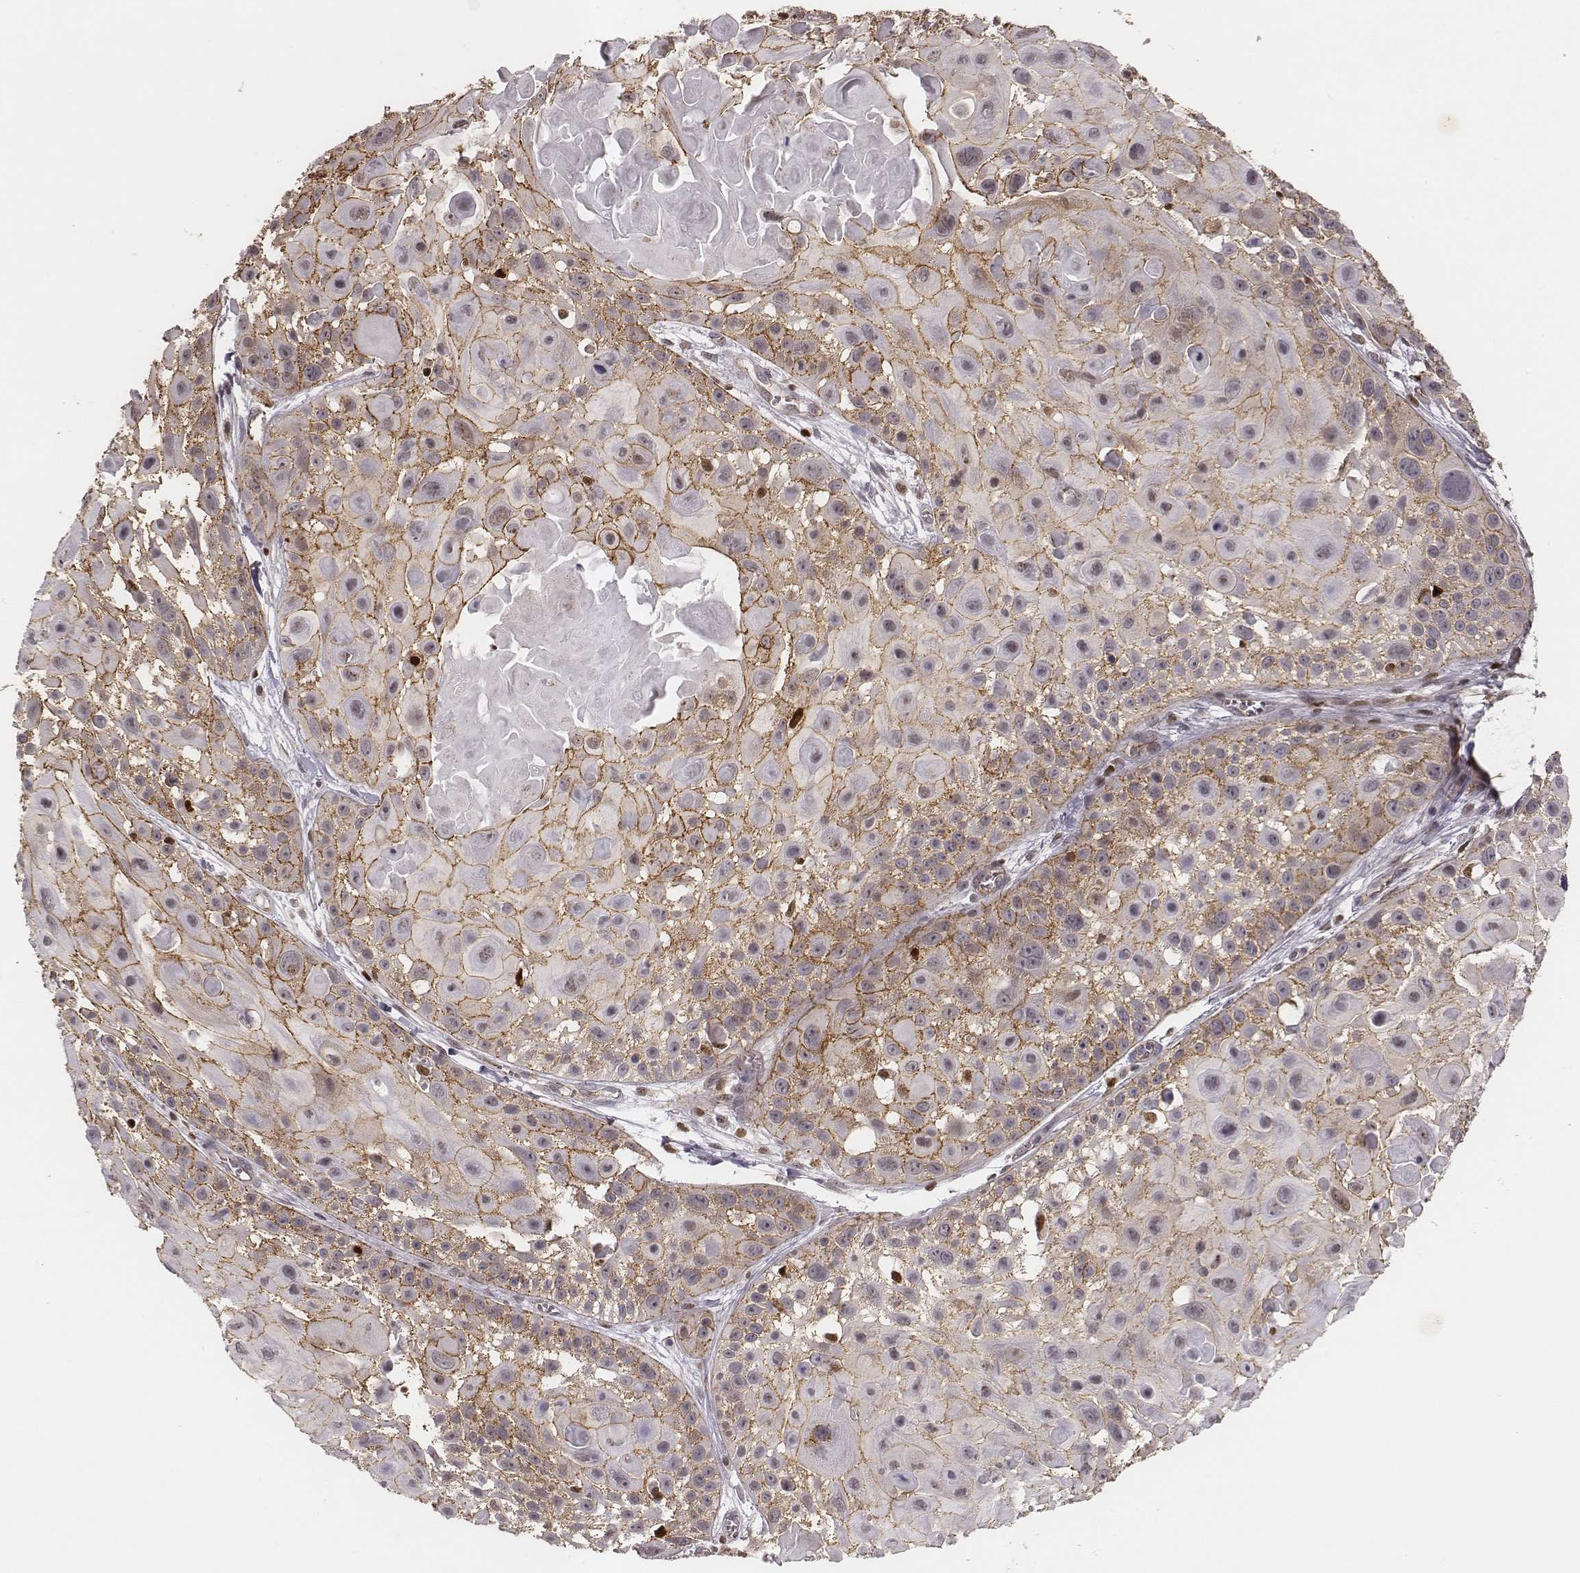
{"staining": {"intensity": "moderate", "quantity": ">75%", "location": "cytoplasmic/membranous"}, "tissue": "skin cancer", "cell_type": "Tumor cells", "image_type": "cancer", "snomed": [{"axis": "morphology", "description": "Squamous cell carcinoma, NOS"}, {"axis": "topography", "description": "Skin"}, {"axis": "topography", "description": "Anal"}], "caption": "Skin cancer stained for a protein reveals moderate cytoplasmic/membranous positivity in tumor cells.", "gene": "WDR59", "patient": {"sex": "female", "age": 75}}